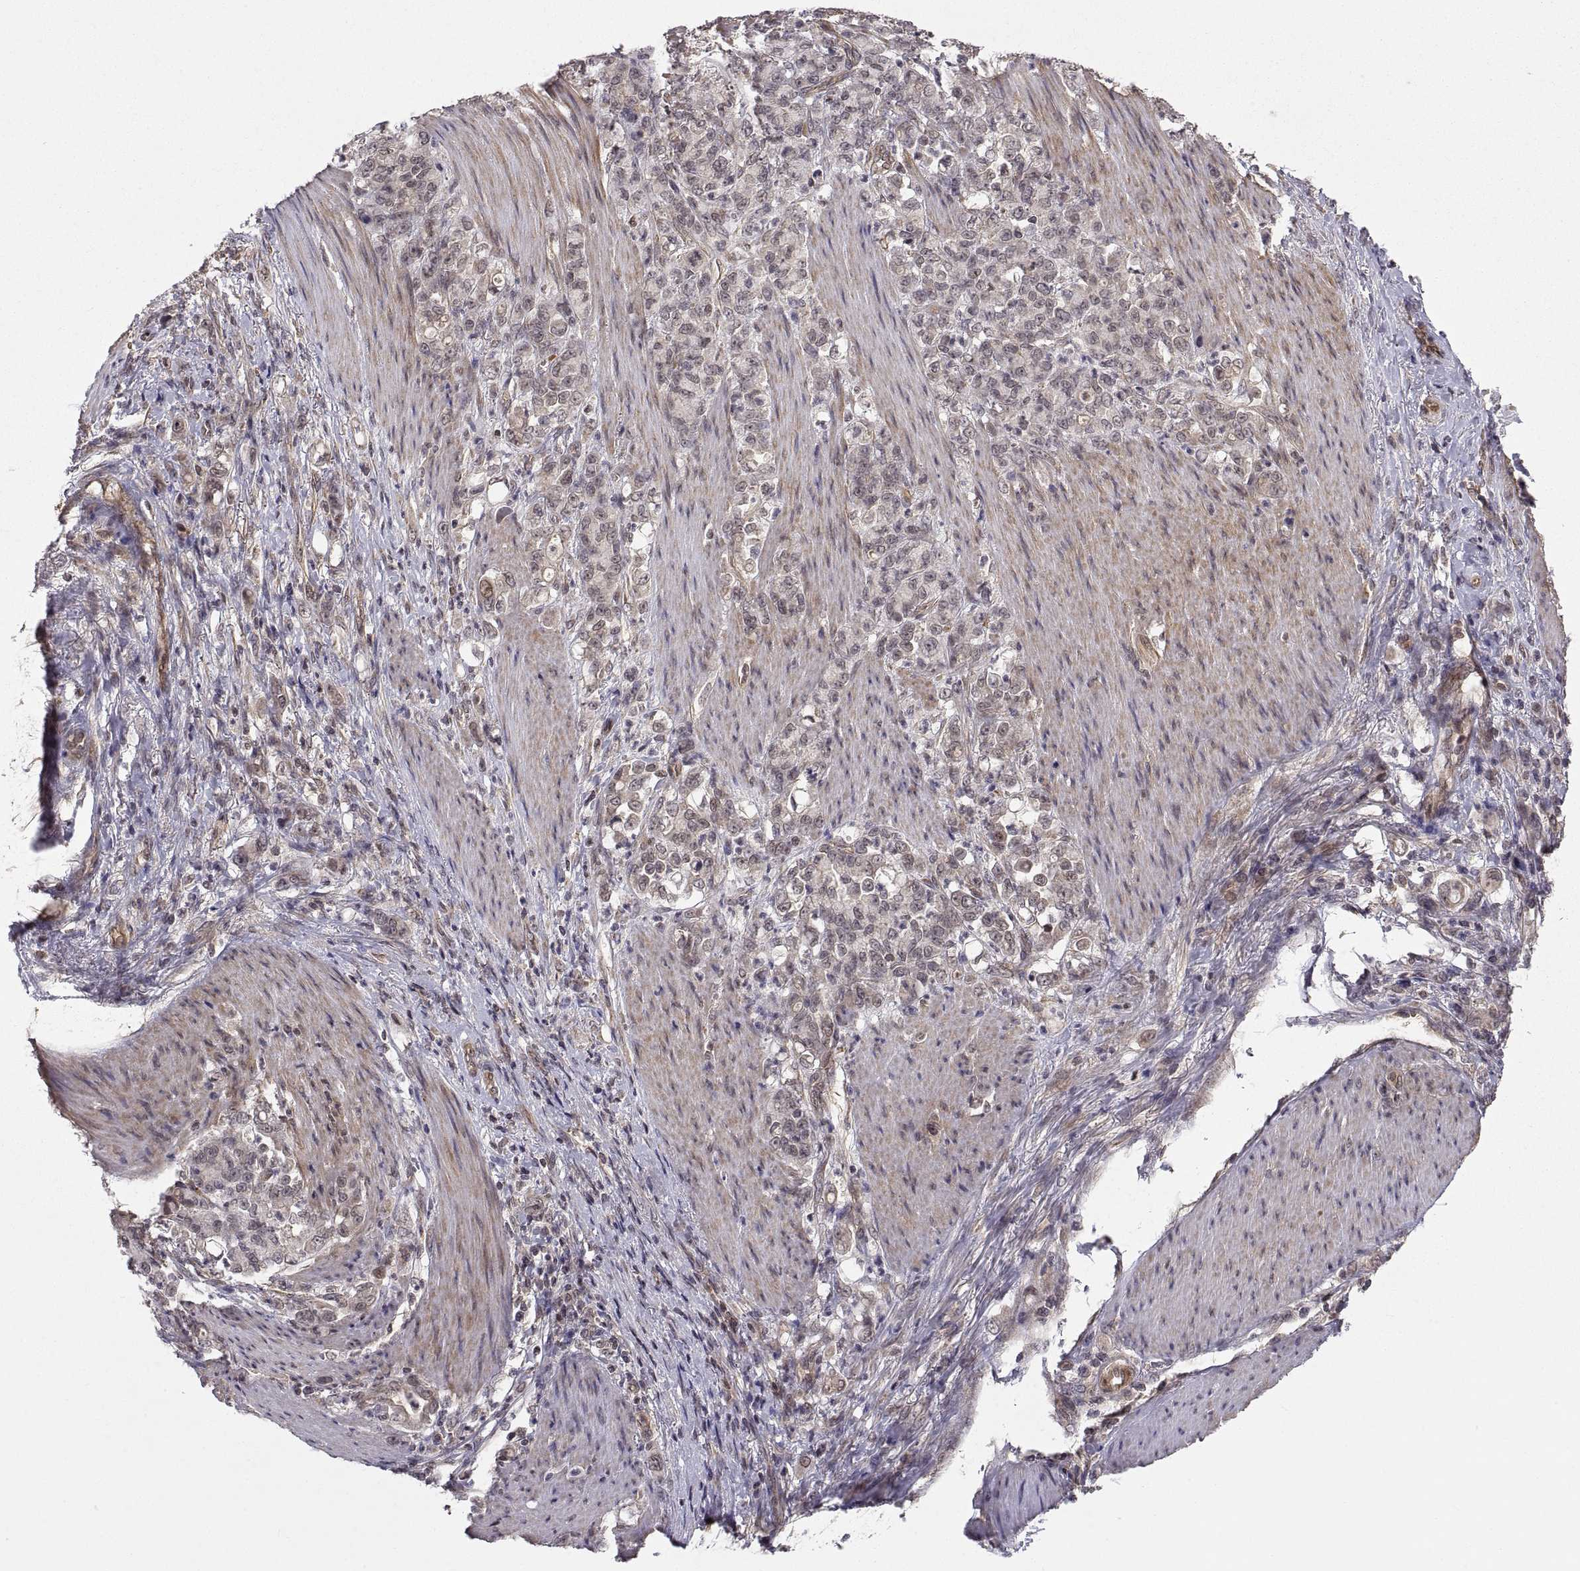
{"staining": {"intensity": "weak", "quantity": "25%-75%", "location": "cytoplasmic/membranous"}, "tissue": "stomach cancer", "cell_type": "Tumor cells", "image_type": "cancer", "snomed": [{"axis": "morphology", "description": "Adenocarcinoma, NOS"}, {"axis": "topography", "description": "Stomach"}], "caption": "An image showing weak cytoplasmic/membranous expression in about 25%-75% of tumor cells in stomach cancer, as visualized by brown immunohistochemical staining.", "gene": "ABL2", "patient": {"sex": "female", "age": 79}}